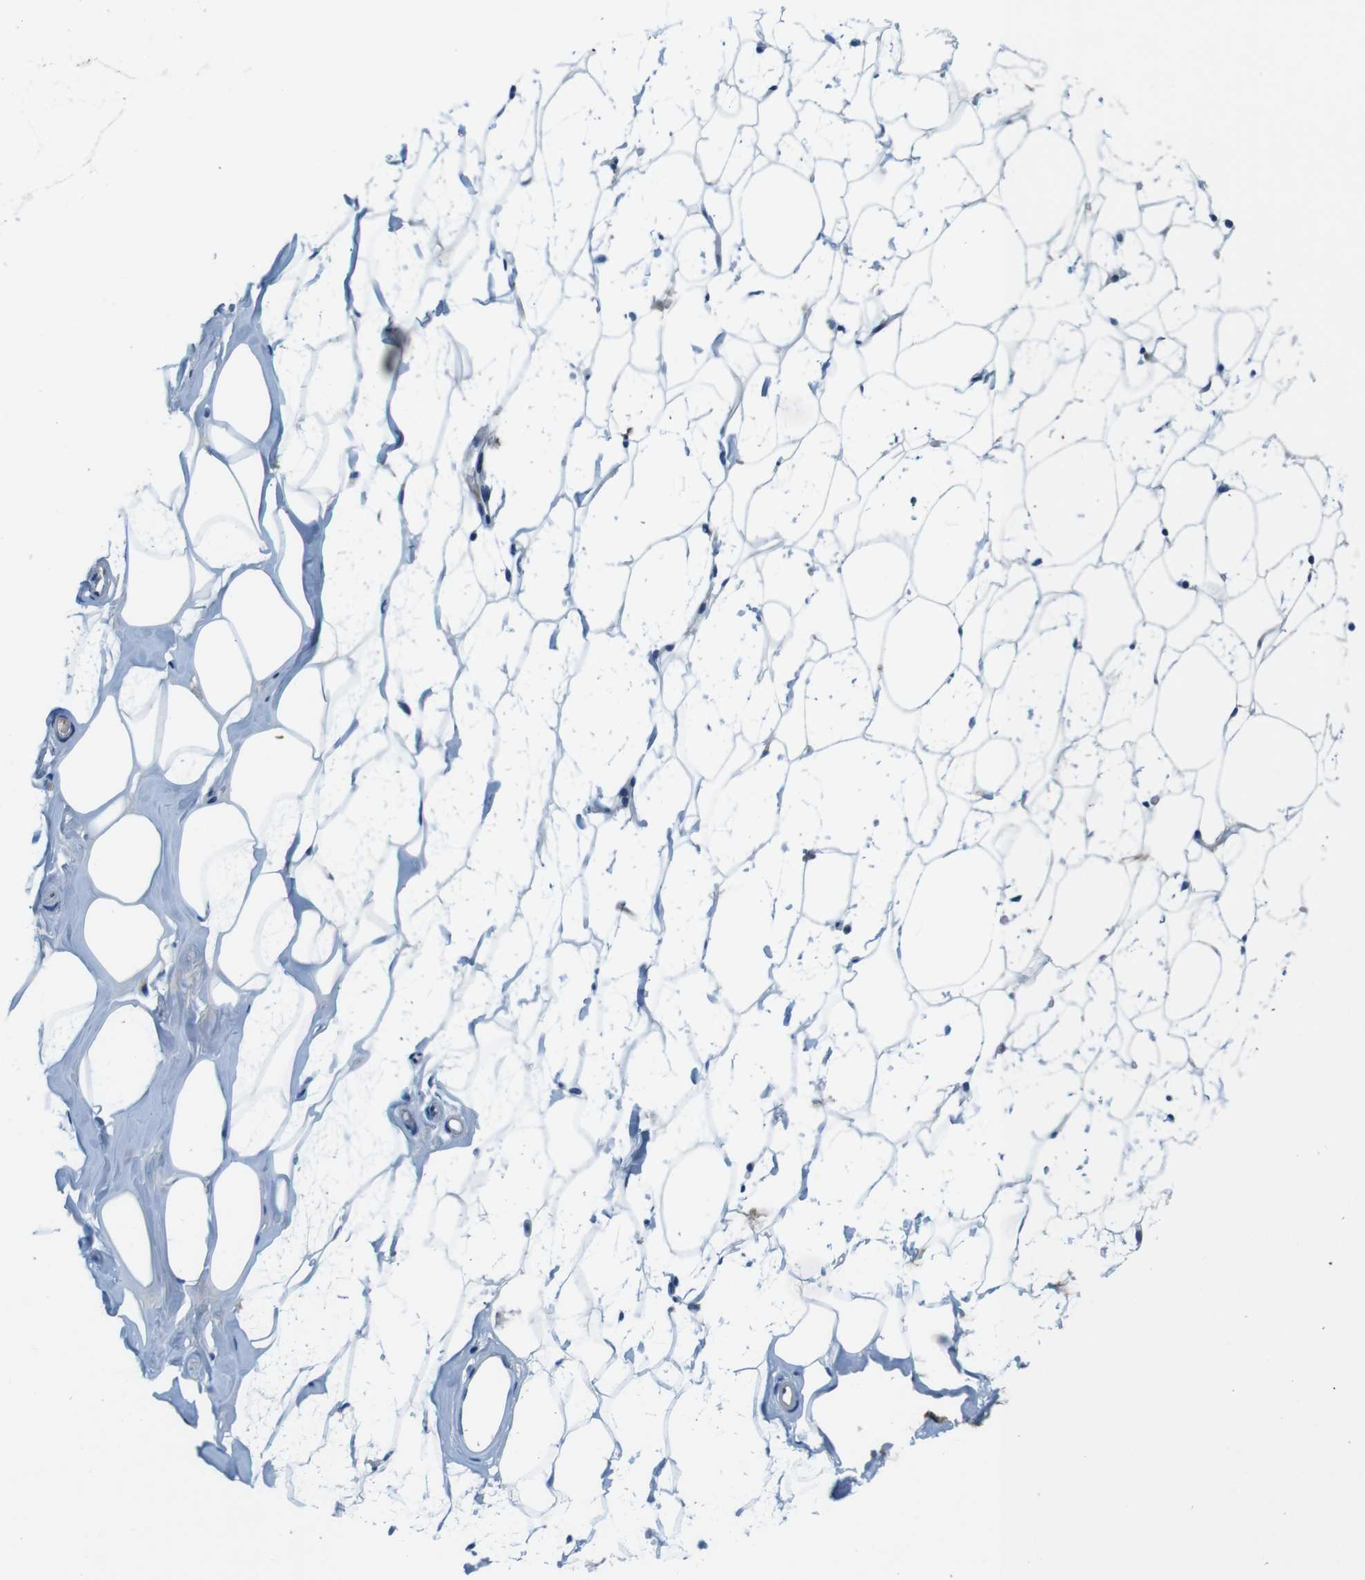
{"staining": {"intensity": "negative", "quantity": "none", "location": "none"}, "tissue": "adipose tissue", "cell_type": "Adipocytes", "image_type": "normal", "snomed": [{"axis": "morphology", "description": "Normal tissue, NOS"}, {"axis": "topography", "description": "Breast"}, {"axis": "topography", "description": "Soft tissue"}], "caption": "This is an IHC image of normal adipose tissue. There is no staining in adipocytes.", "gene": "IGHD", "patient": {"sex": "female", "age": 75}}